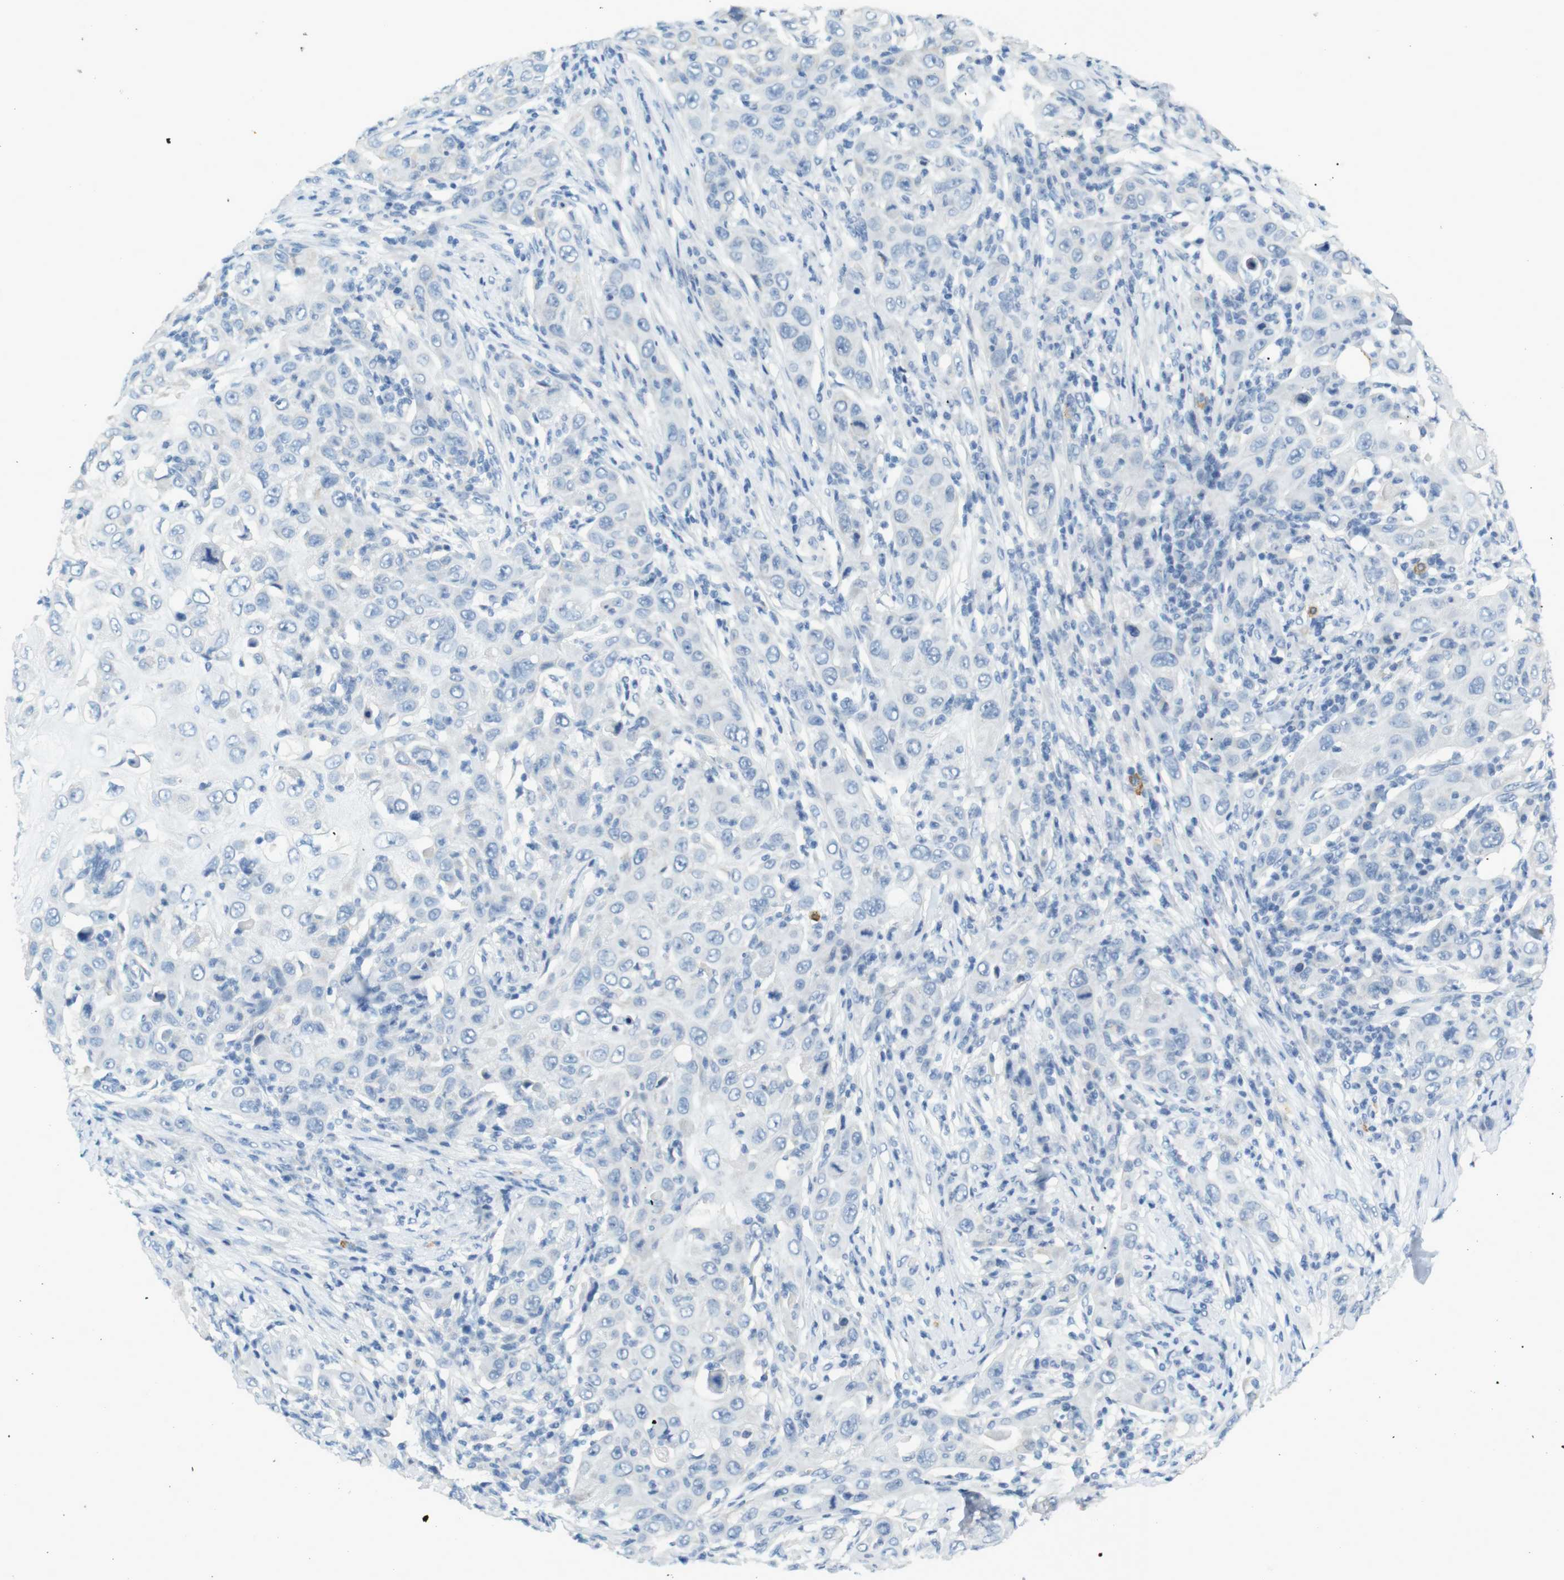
{"staining": {"intensity": "negative", "quantity": "none", "location": "none"}, "tissue": "skin cancer", "cell_type": "Tumor cells", "image_type": "cancer", "snomed": [{"axis": "morphology", "description": "Squamous cell carcinoma, NOS"}, {"axis": "topography", "description": "Skin"}], "caption": "Squamous cell carcinoma (skin) was stained to show a protein in brown. There is no significant expression in tumor cells.", "gene": "LRRK2", "patient": {"sex": "female", "age": 88}}